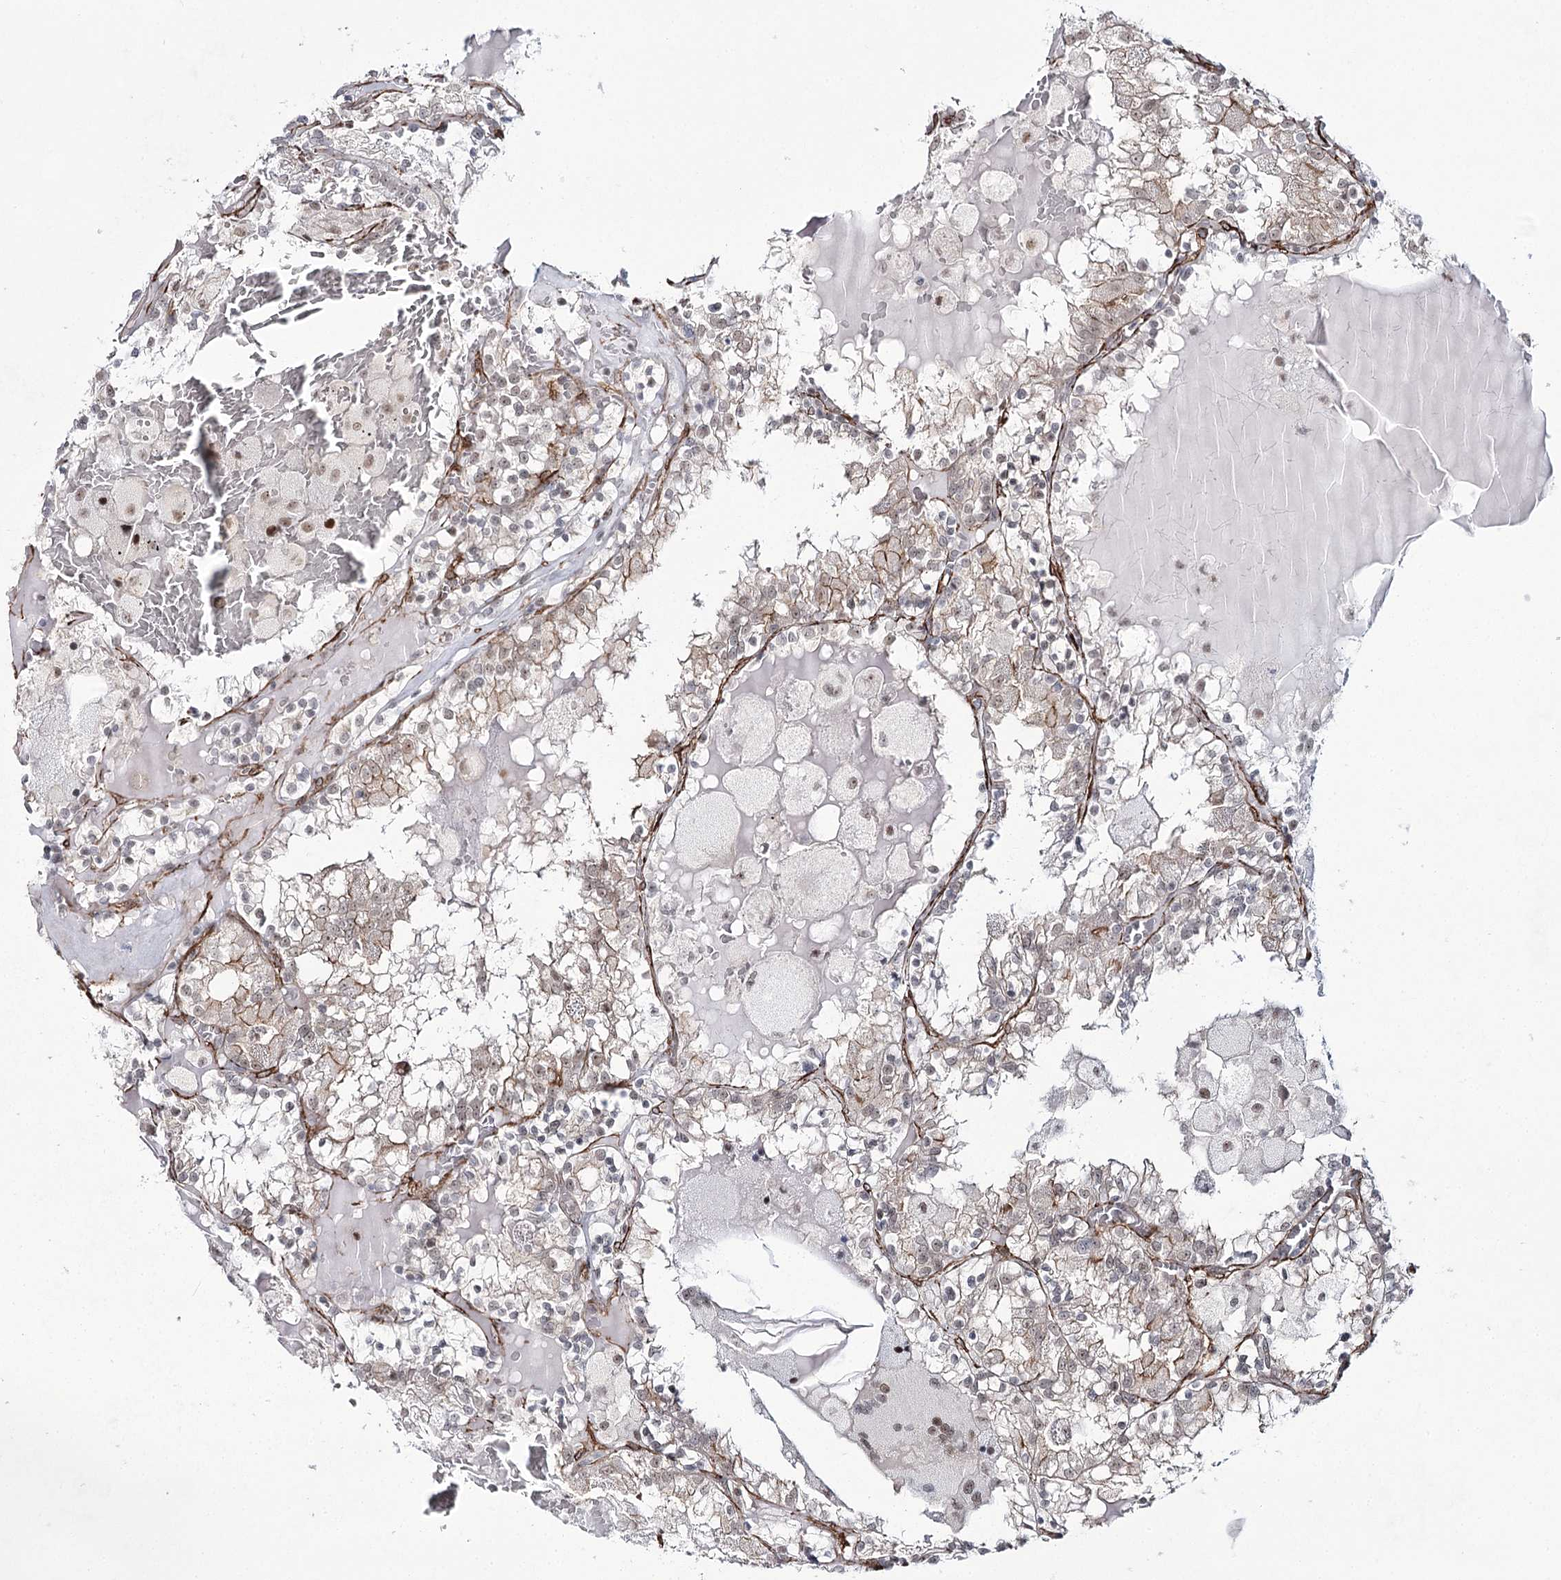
{"staining": {"intensity": "moderate", "quantity": "<25%", "location": "cytoplasmic/membranous"}, "tissue": "renal cancer", "cell_type": "Tumor cells", "image_type": "cancer", "snomed": [{"axis": "morphology", "description": "Adenocarcinoma, NOS"}, {"axis": "topography", "description": "Kidney"}], "caption": "Tumor cells reveal low levels of moderate cytoplasmic/membranous expression in about <25% of cells in human renal adenocarcinoma.", "gene": "CWF19L1", "patient": {"sex": "female", "age": 56}}